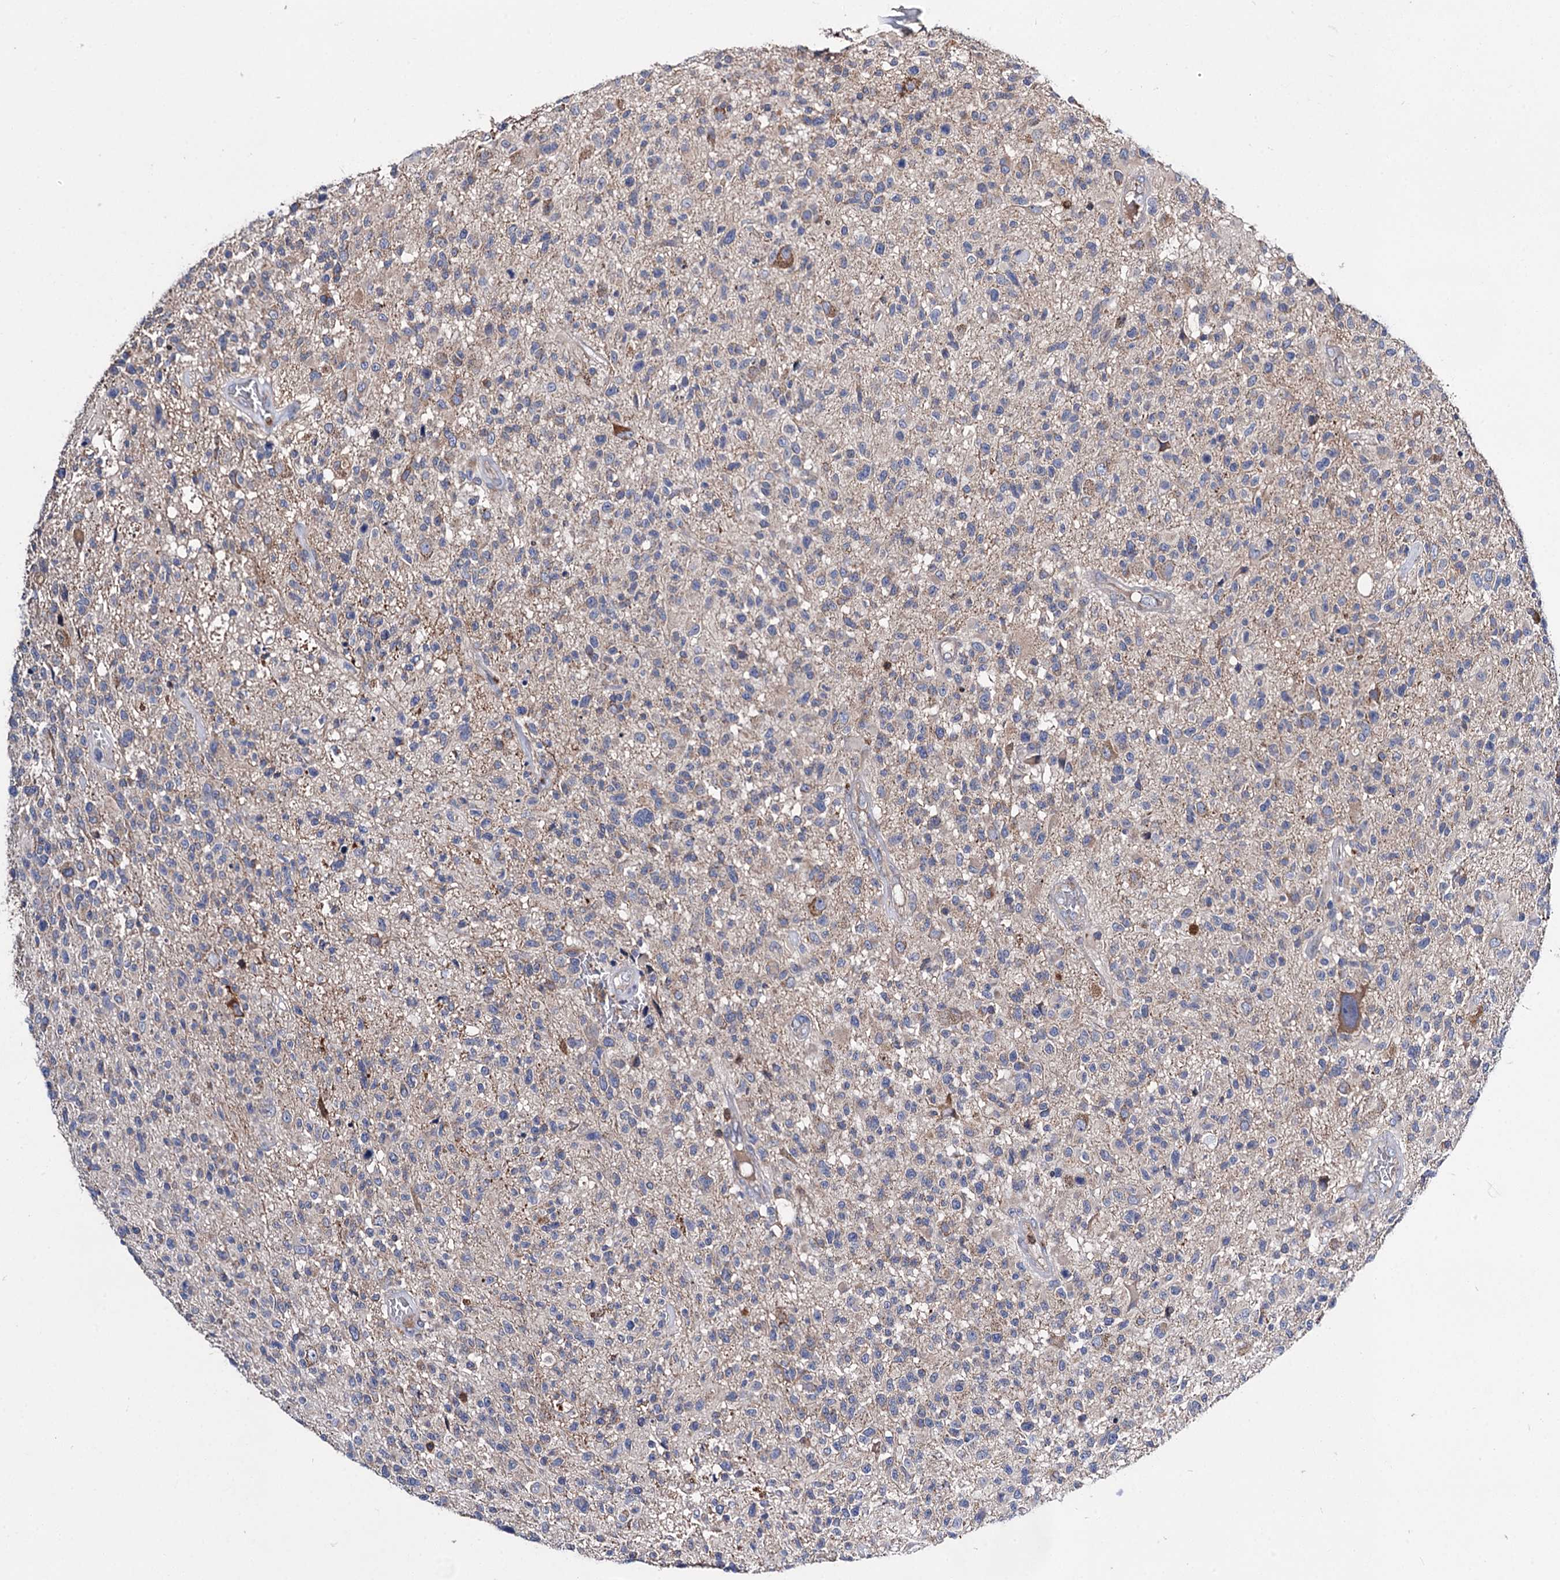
{"staining": {"intensity": "negative", "quantity": "none", "location": "none"}, "tissue": "glioma", "cell_type": "Tumor cells", "image_type": "cancer", "snomed": [{"axis": "morphology", "description": "Glioma, malignant, High grade"}, {"axis": "morphology", "description": "Glioblastoma, NOS"}, {"axis": "topography", "description": "Brain"}], "caption": "An immunohistochemistry (IHC) micrograph of glioblastoma is shown. There is no staining in tumor cells of glioblastoma. (Brightfield microscopy of DAB immunohistochemistry at high magnification).", "gene": "UBASH3B", "patient": {"sex": "male", "age": 60}}